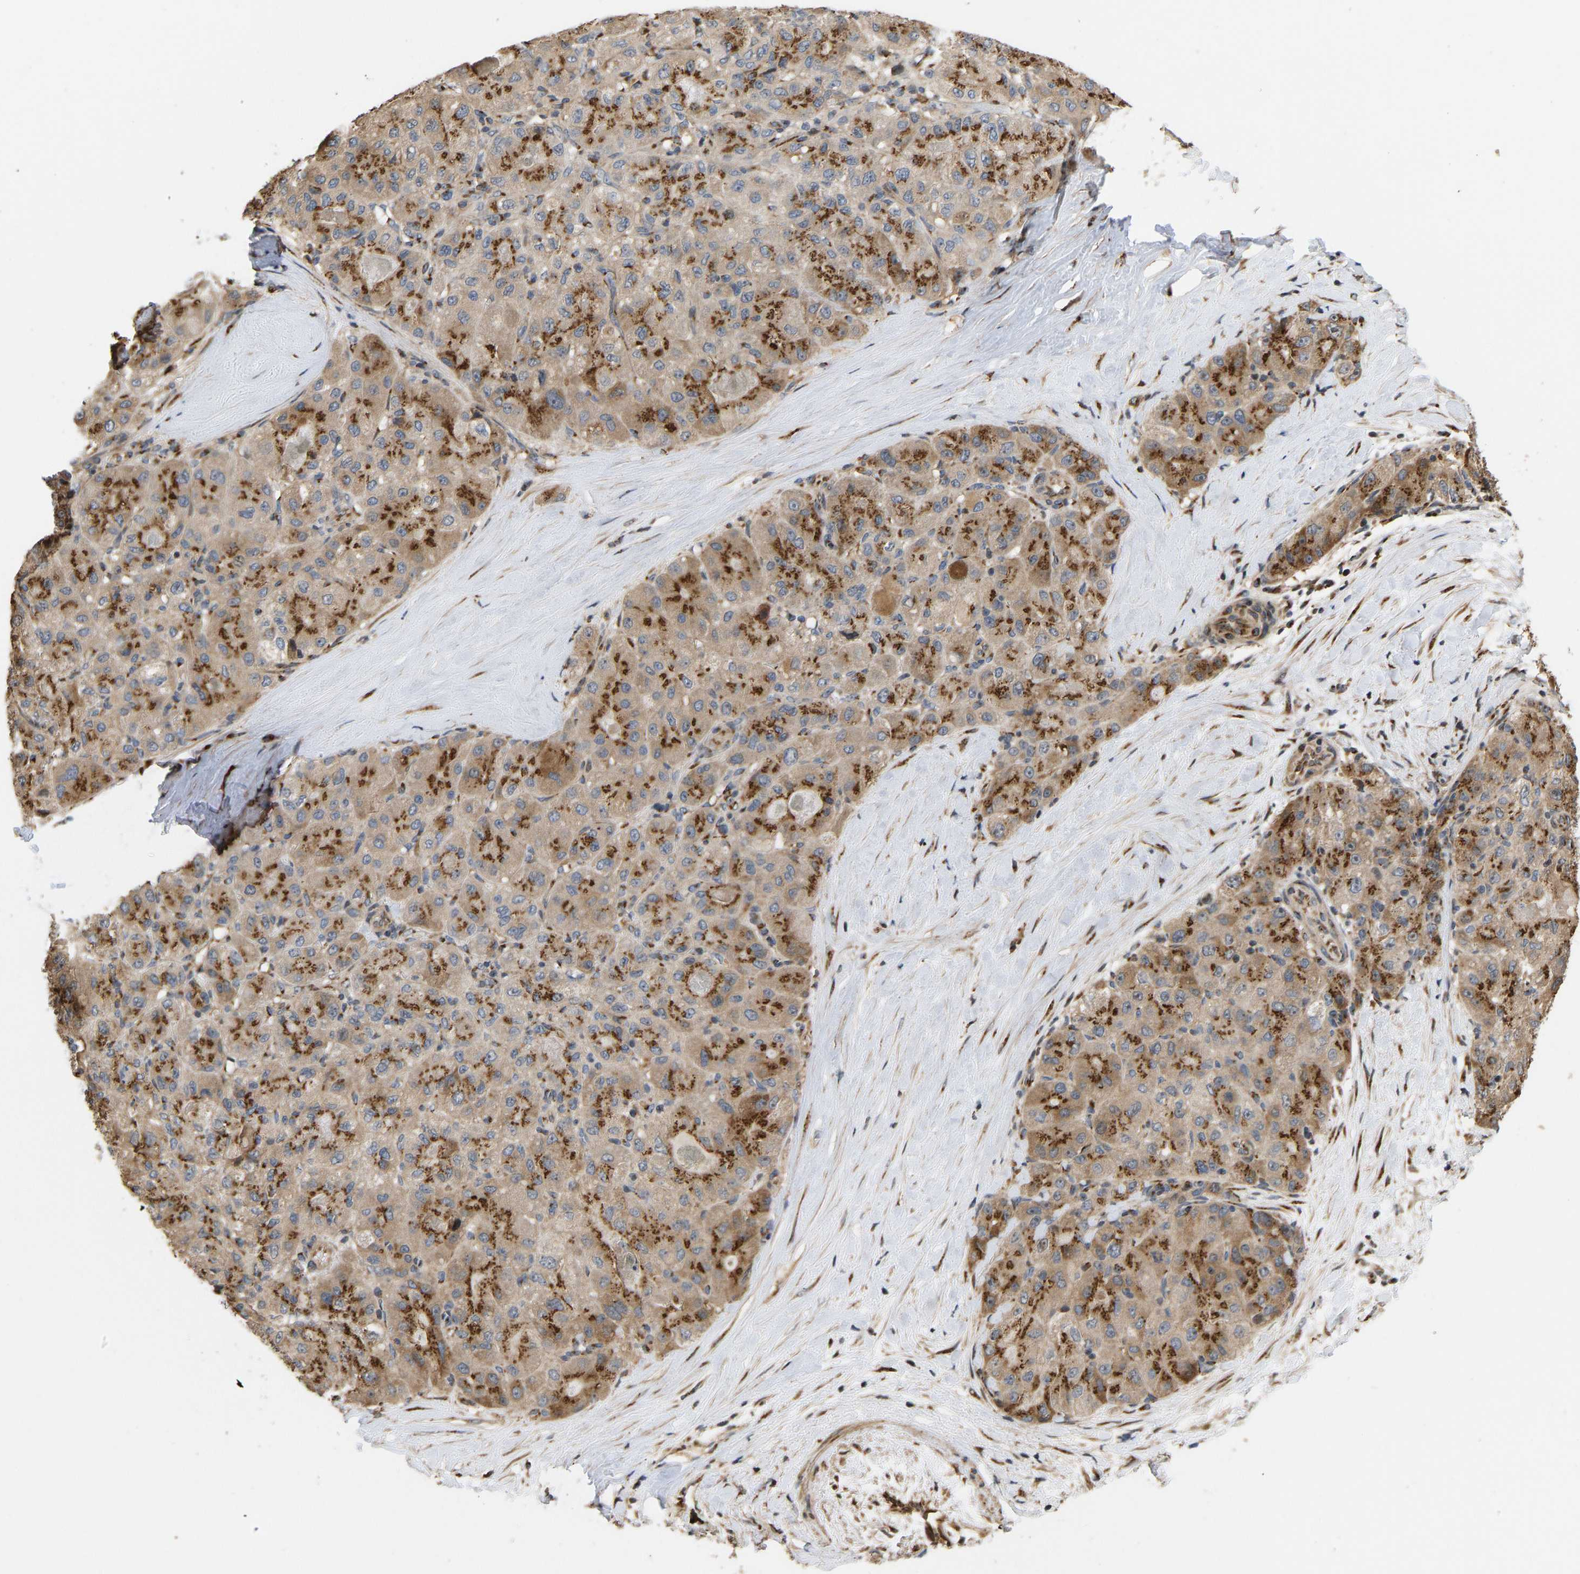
{"staining": {"intensity": "strong", "quantity": ">75%", "location": "cytoplasmic/membranous"}, "tissue": "liver cancer", "cell_type": "Tumor cells", "image_type": "cancer", "snomed": [{"axis": "morphology", "description": "Cholangiocarcinoma"}, {"axis": "topography", "description": "Liver"}], "caption": "A high-resolution photomicrograph shows immunohistochemistry staining of liver cancer (cholangiocarcinoma), which displays strong cytoplasmic/membranous positivity in approximately >75% of tumor cells. Nuclei are stained in blue.", "gene": "YIPF4", "patient": {"sex": "male", "age": 50}}